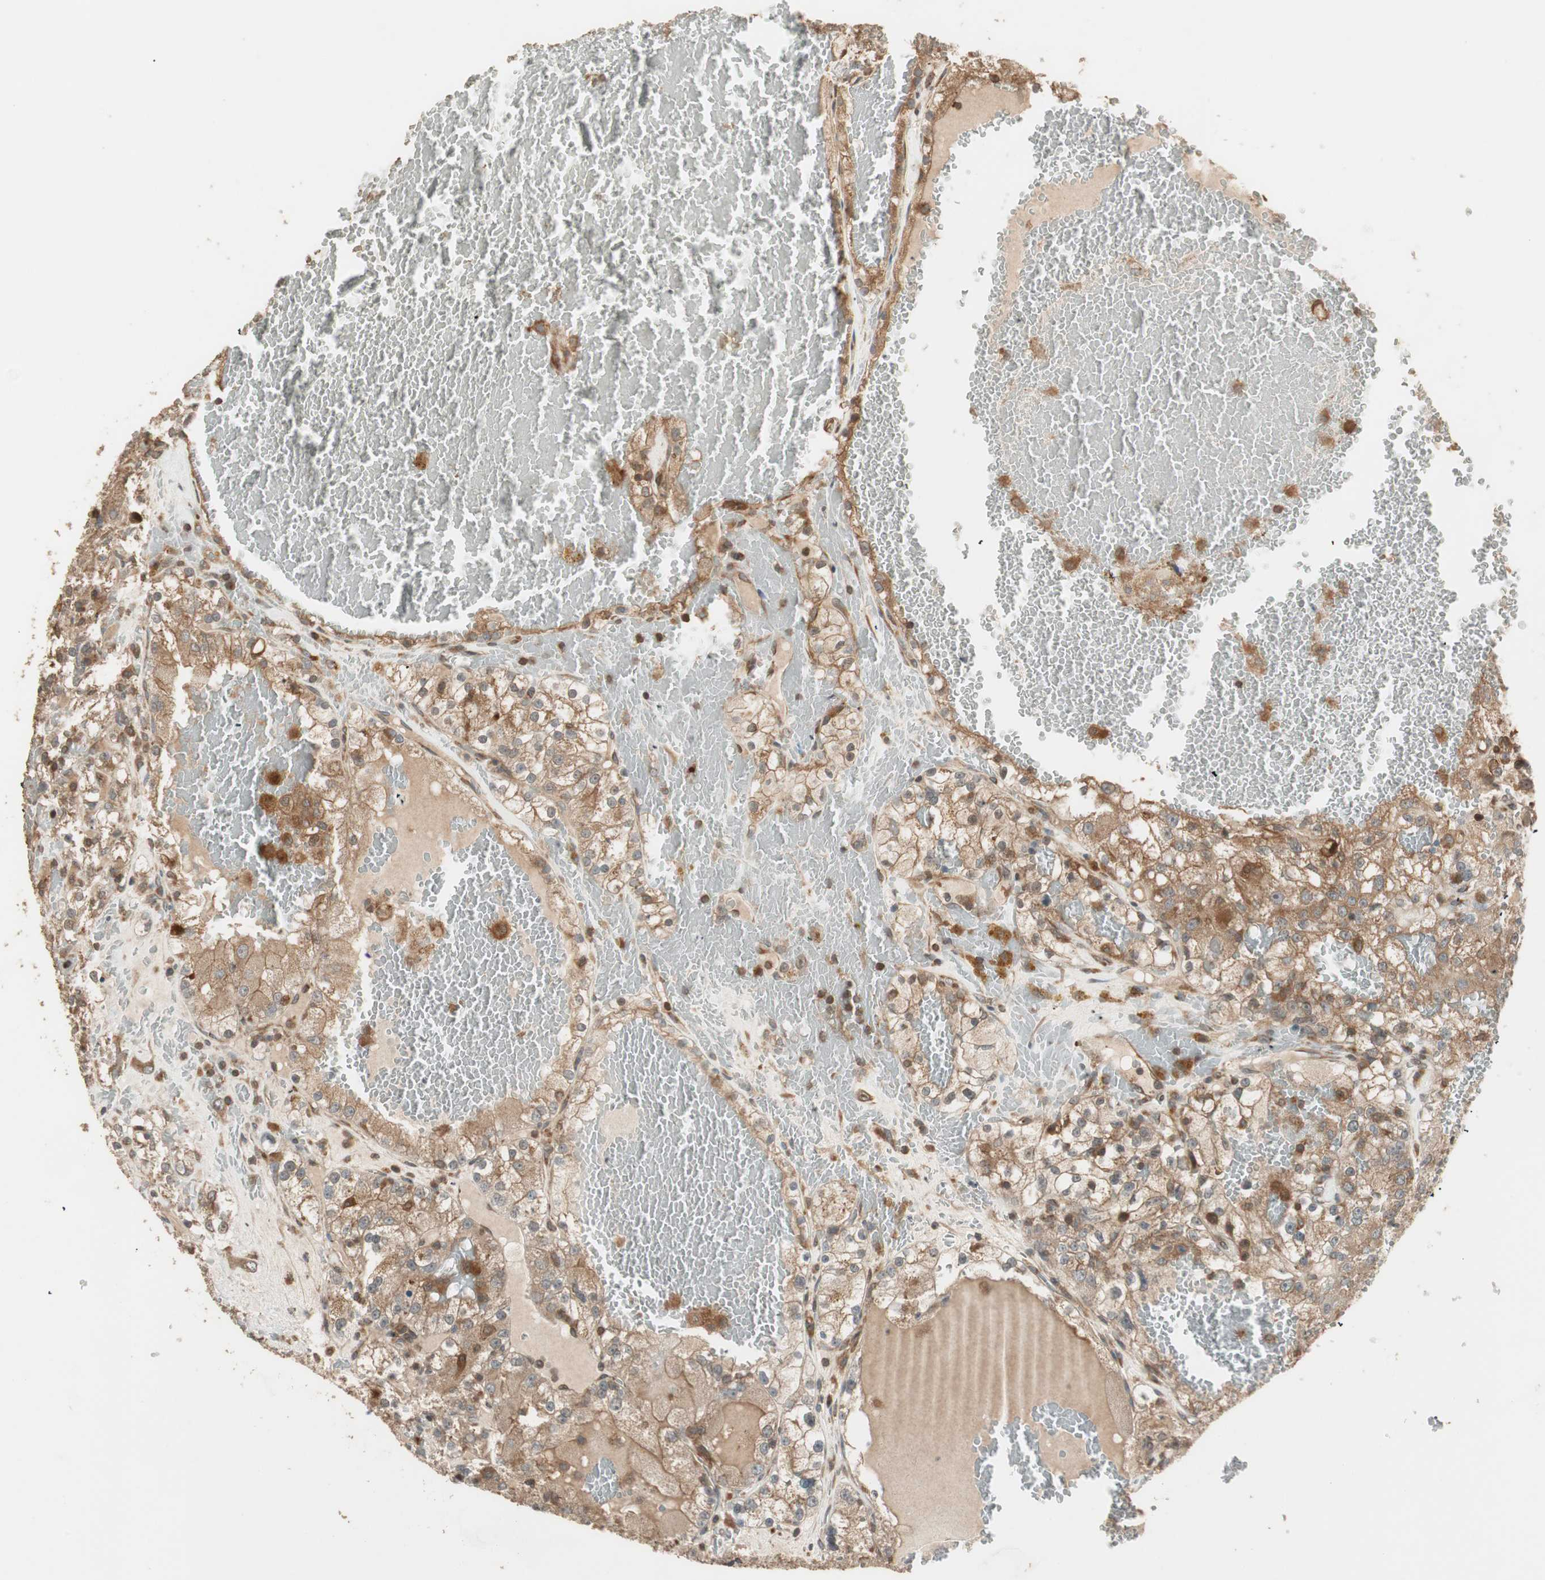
{"staining": {"intensity": "moderate", "quantity": ">75%", "location": "cytoplasmic/membranous"}, "tissue": "renal cancer", "cell_type": "Tumor cells", "image_type": "cancer", "snomed": [{"axis": "morphology", "description": "Normal tissue, NOS"}, {"axis": "morphology", "description": "Adenocarcinoma, NOS"}, {"axis": "topography", "description": "Kidney"}], "caption": "This is an image of immunohistochemistry staining of renal adenocarcinoma, which shows moderate positivity in the cytoplasmic/membranous of tumor cells.", "gene": "CNOT4", "patient": {"sex": "male", "age": 61}}